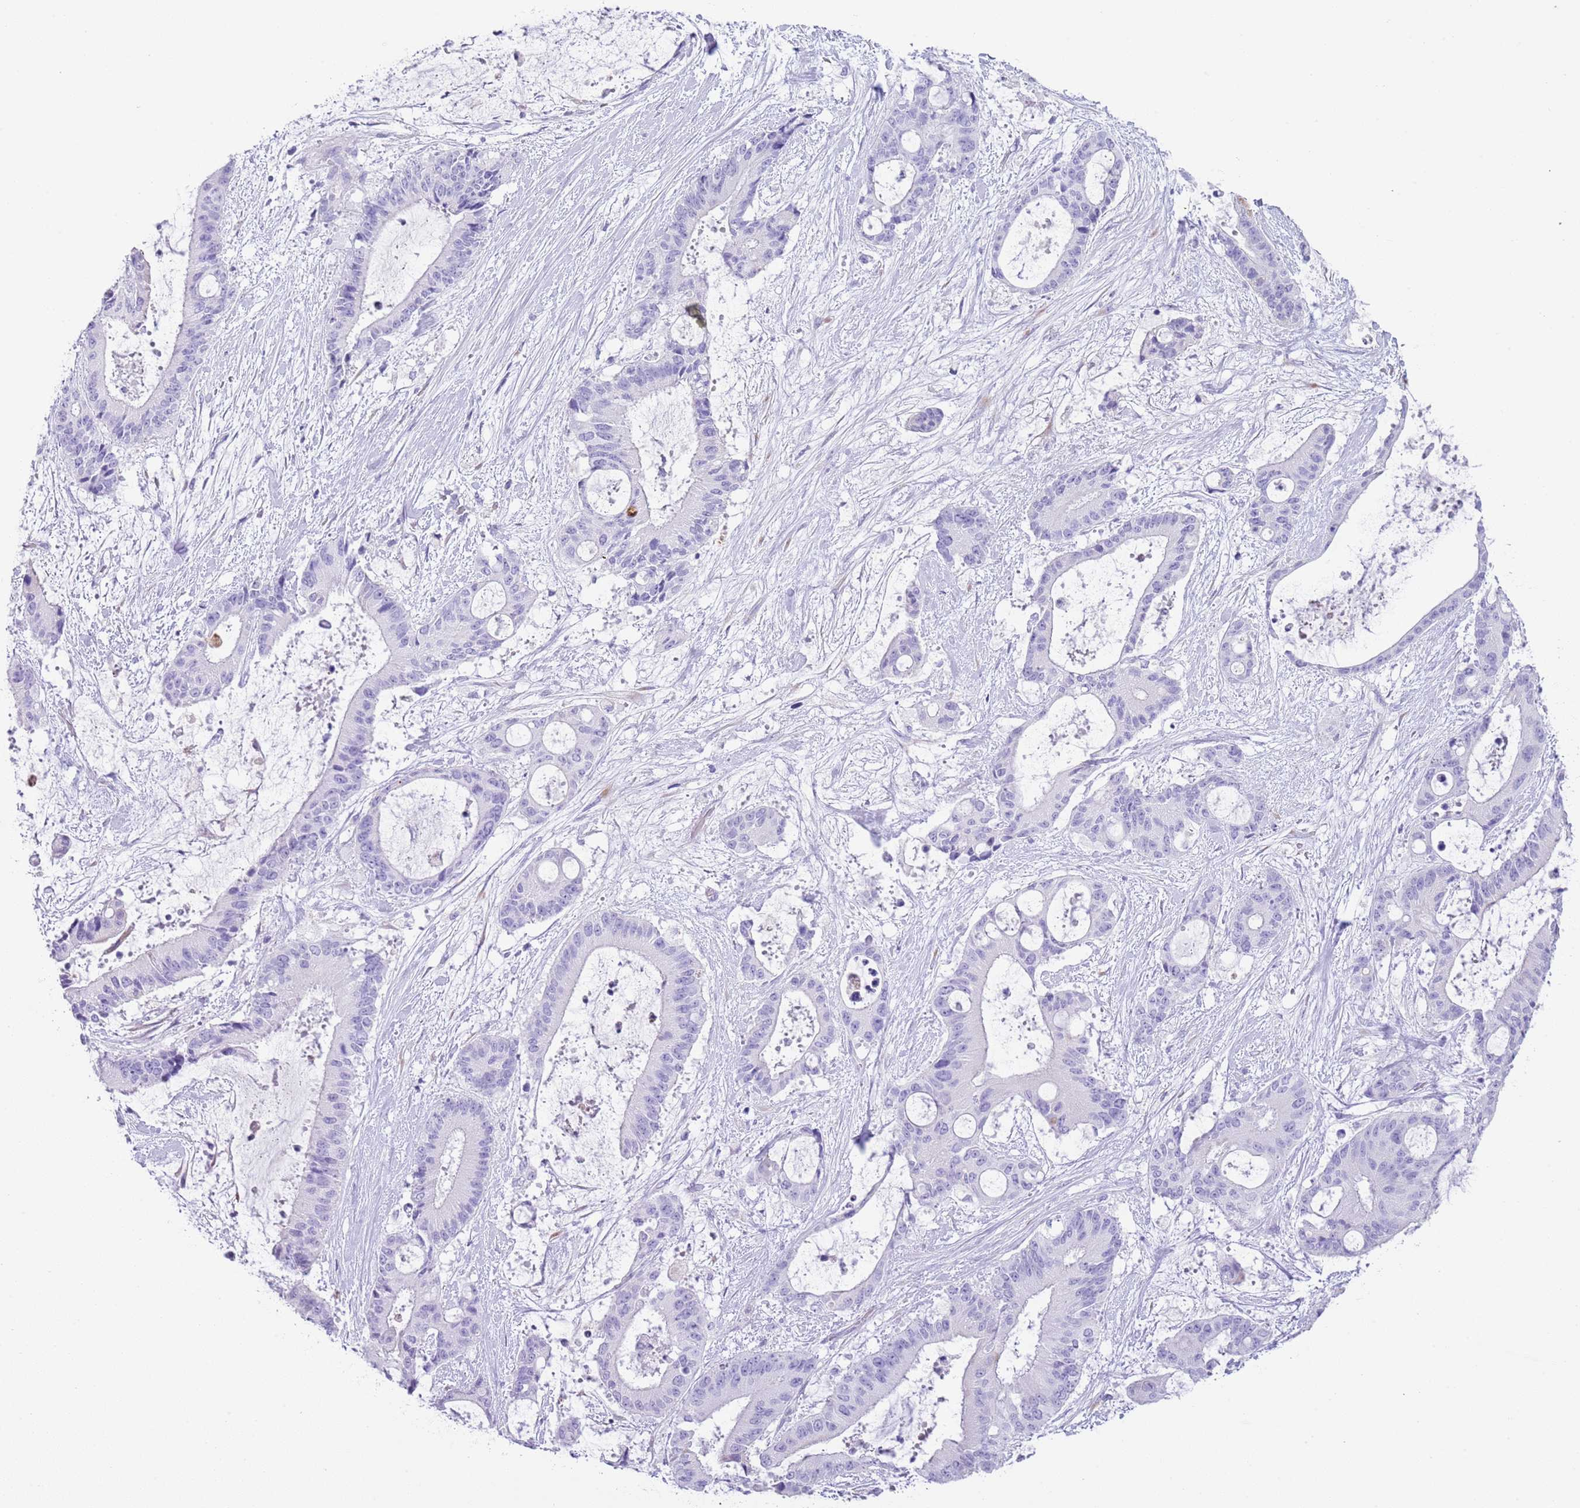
{"staining": {"intensity": "negative", "quantity": "none", "location": "none"}, "tissue": "liver cancer", "cell_type": "Tumor cells", "image_type": "cancer", "snomed": [{"axis": "morphology", "description": "Normal tissue, NOS"}, {"axis": "morphology", "description": "Cholangiocarcinoma"}, {"axis": "topography", "description": "Liver"}, {"axis": "topography", "description": "Peripheral nerve tissue"}], "caption": "This is an IHC histopathology image of human liver cancer. There is no expression in tumor cells.", "gene": "ABHD17C", "patient": {"sex": "female", "age": 73}}